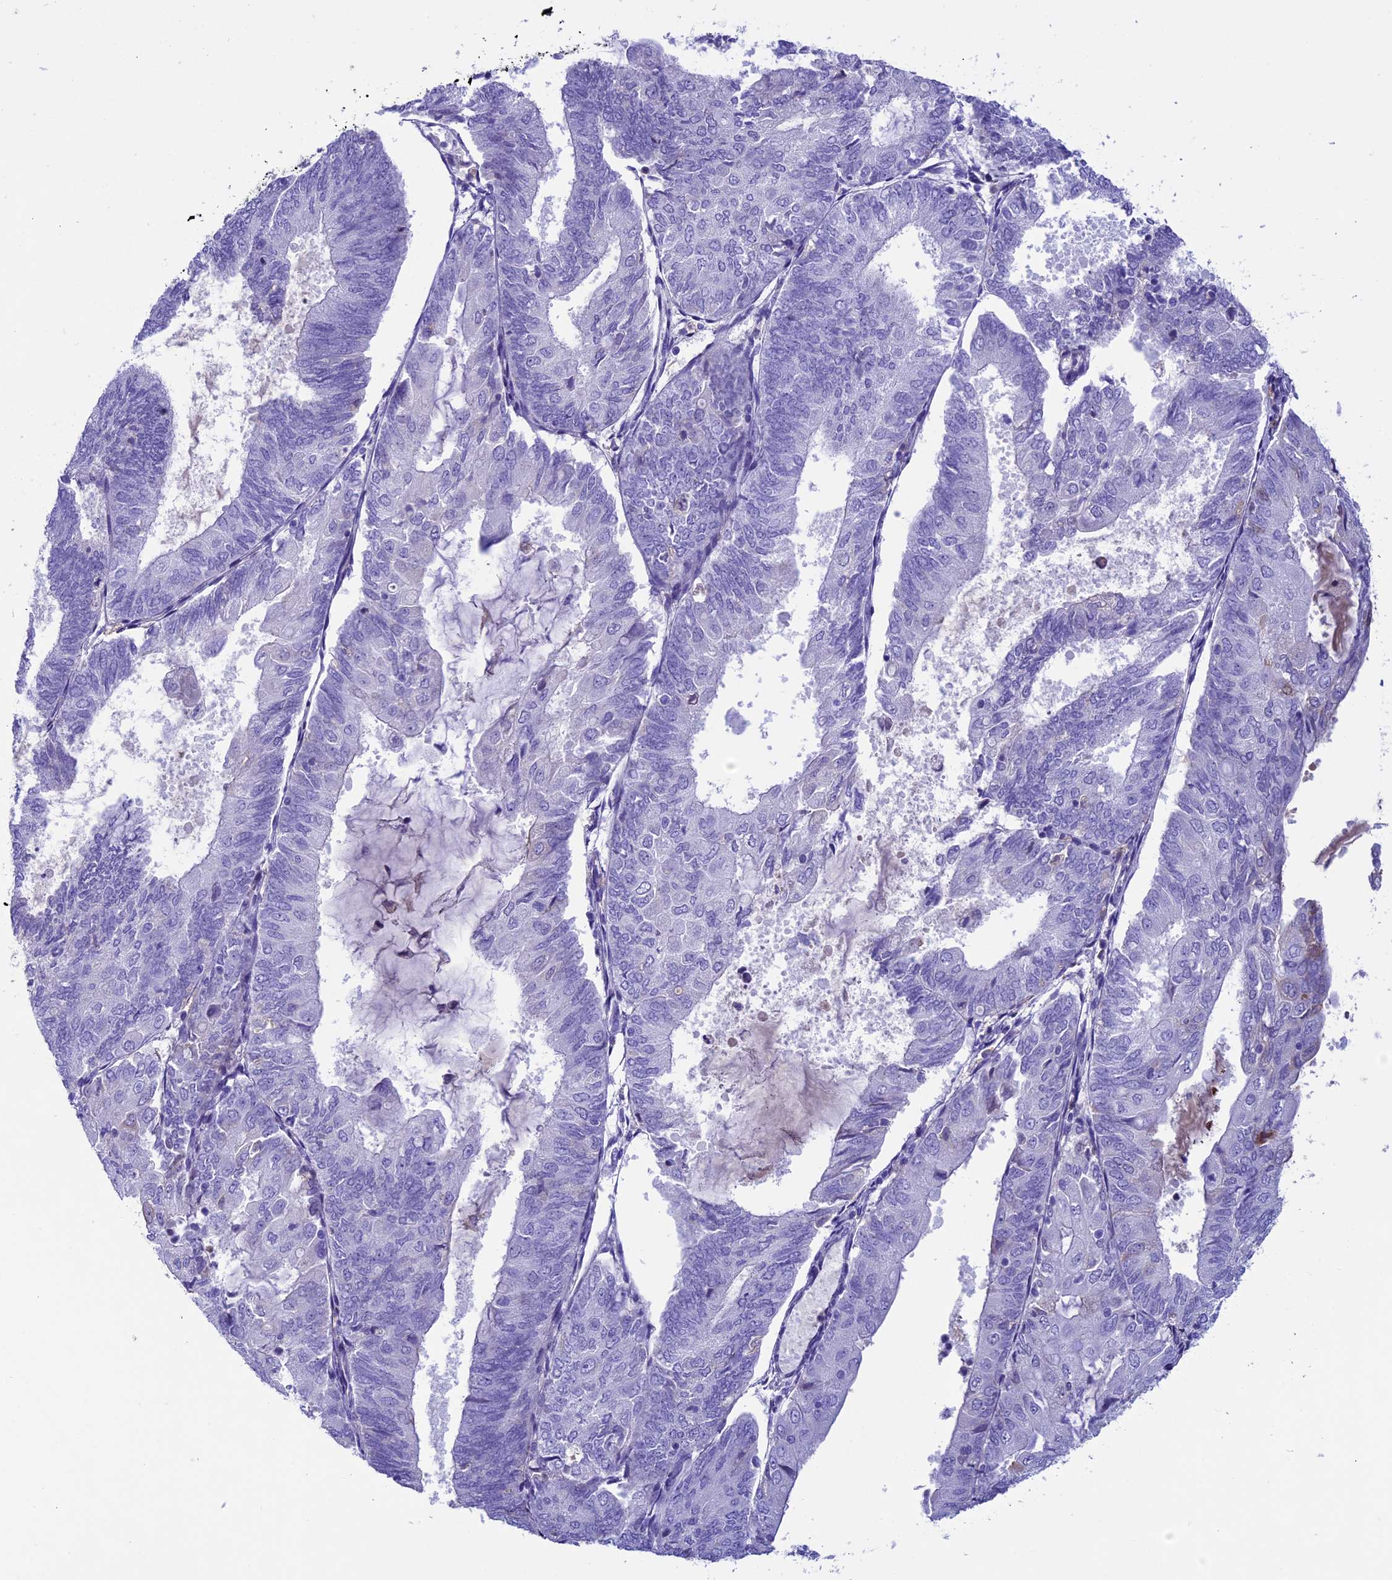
{"staining": {"intensity": "negative", "quantity": "none", "location": "none"}, "tissue": "endometrial cancer", "cell_type": "Tumor cells", "image_type": "cancer", "snomed": [{"axis": "morphology", "description": "Adenocarcinoma, NOS"}, {"axis": "topography", "description": "Endometrium"}], "caption": "Human endometrial cancer stained for a protein using immunohistochemistry (IHC) reveals no staining in tumor cells.", "gene": "IGSF6", "patient": {"sex": "female", "age": 81}}